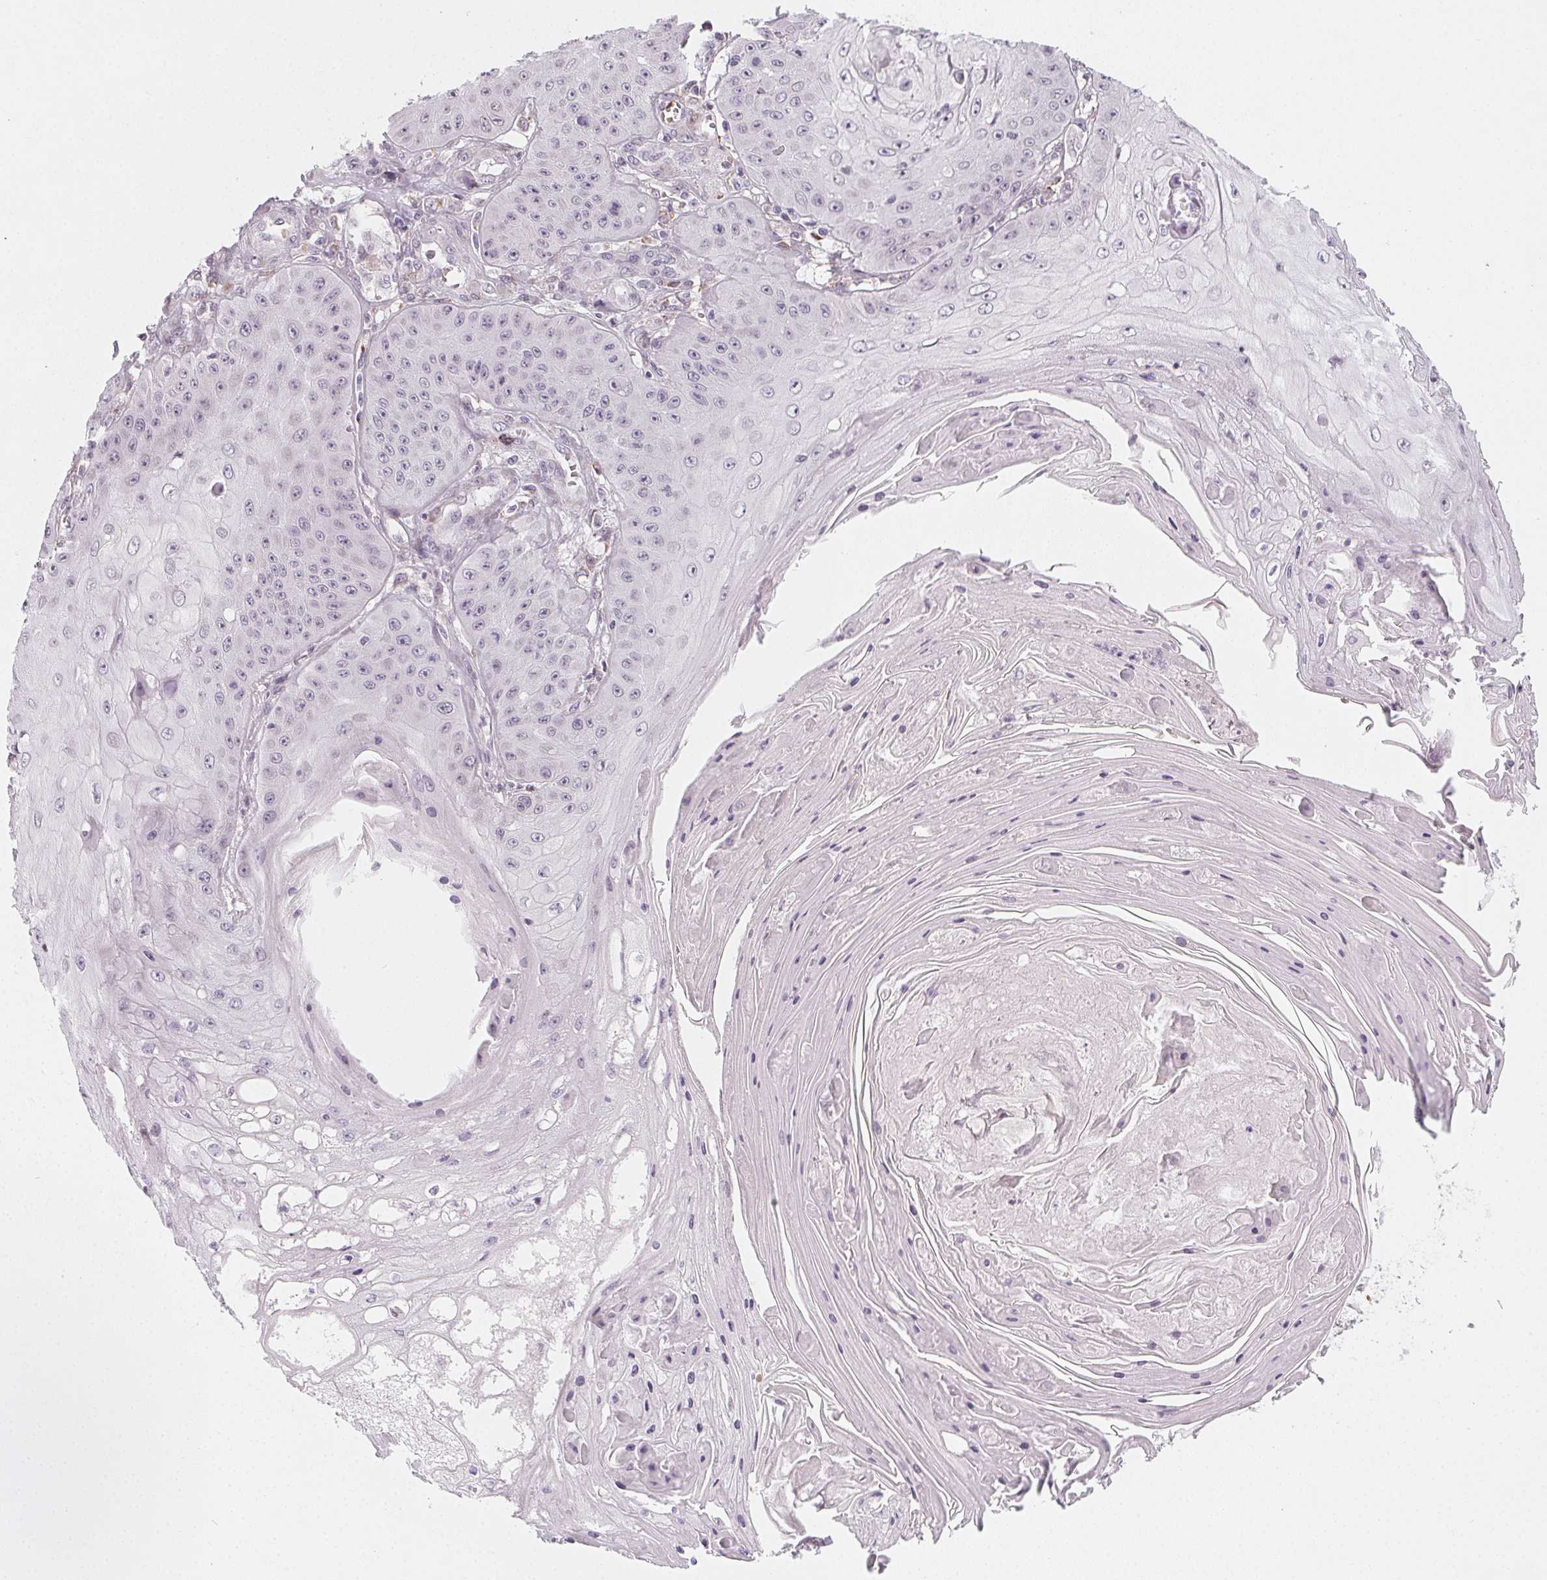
{"staining": {"intensity": "negative", "quantity": "none", "location": "none"}, "tissue": "skin cancer", "cell_type": "Tumor cells", "image_type": "cancer", "snomed": [{"axis": "morphology", "description": "Squamous cell carcinoma, NOS"}, {"axis": "topography", "description": "Skin"}], "caption": "A high-resolution image shows IHC staining of skin squamous cell carcinoma, which displays no significant positivity in tumor cells.", "gene": "CCDC96", "patient": {"sex": "male", "age": 70}}